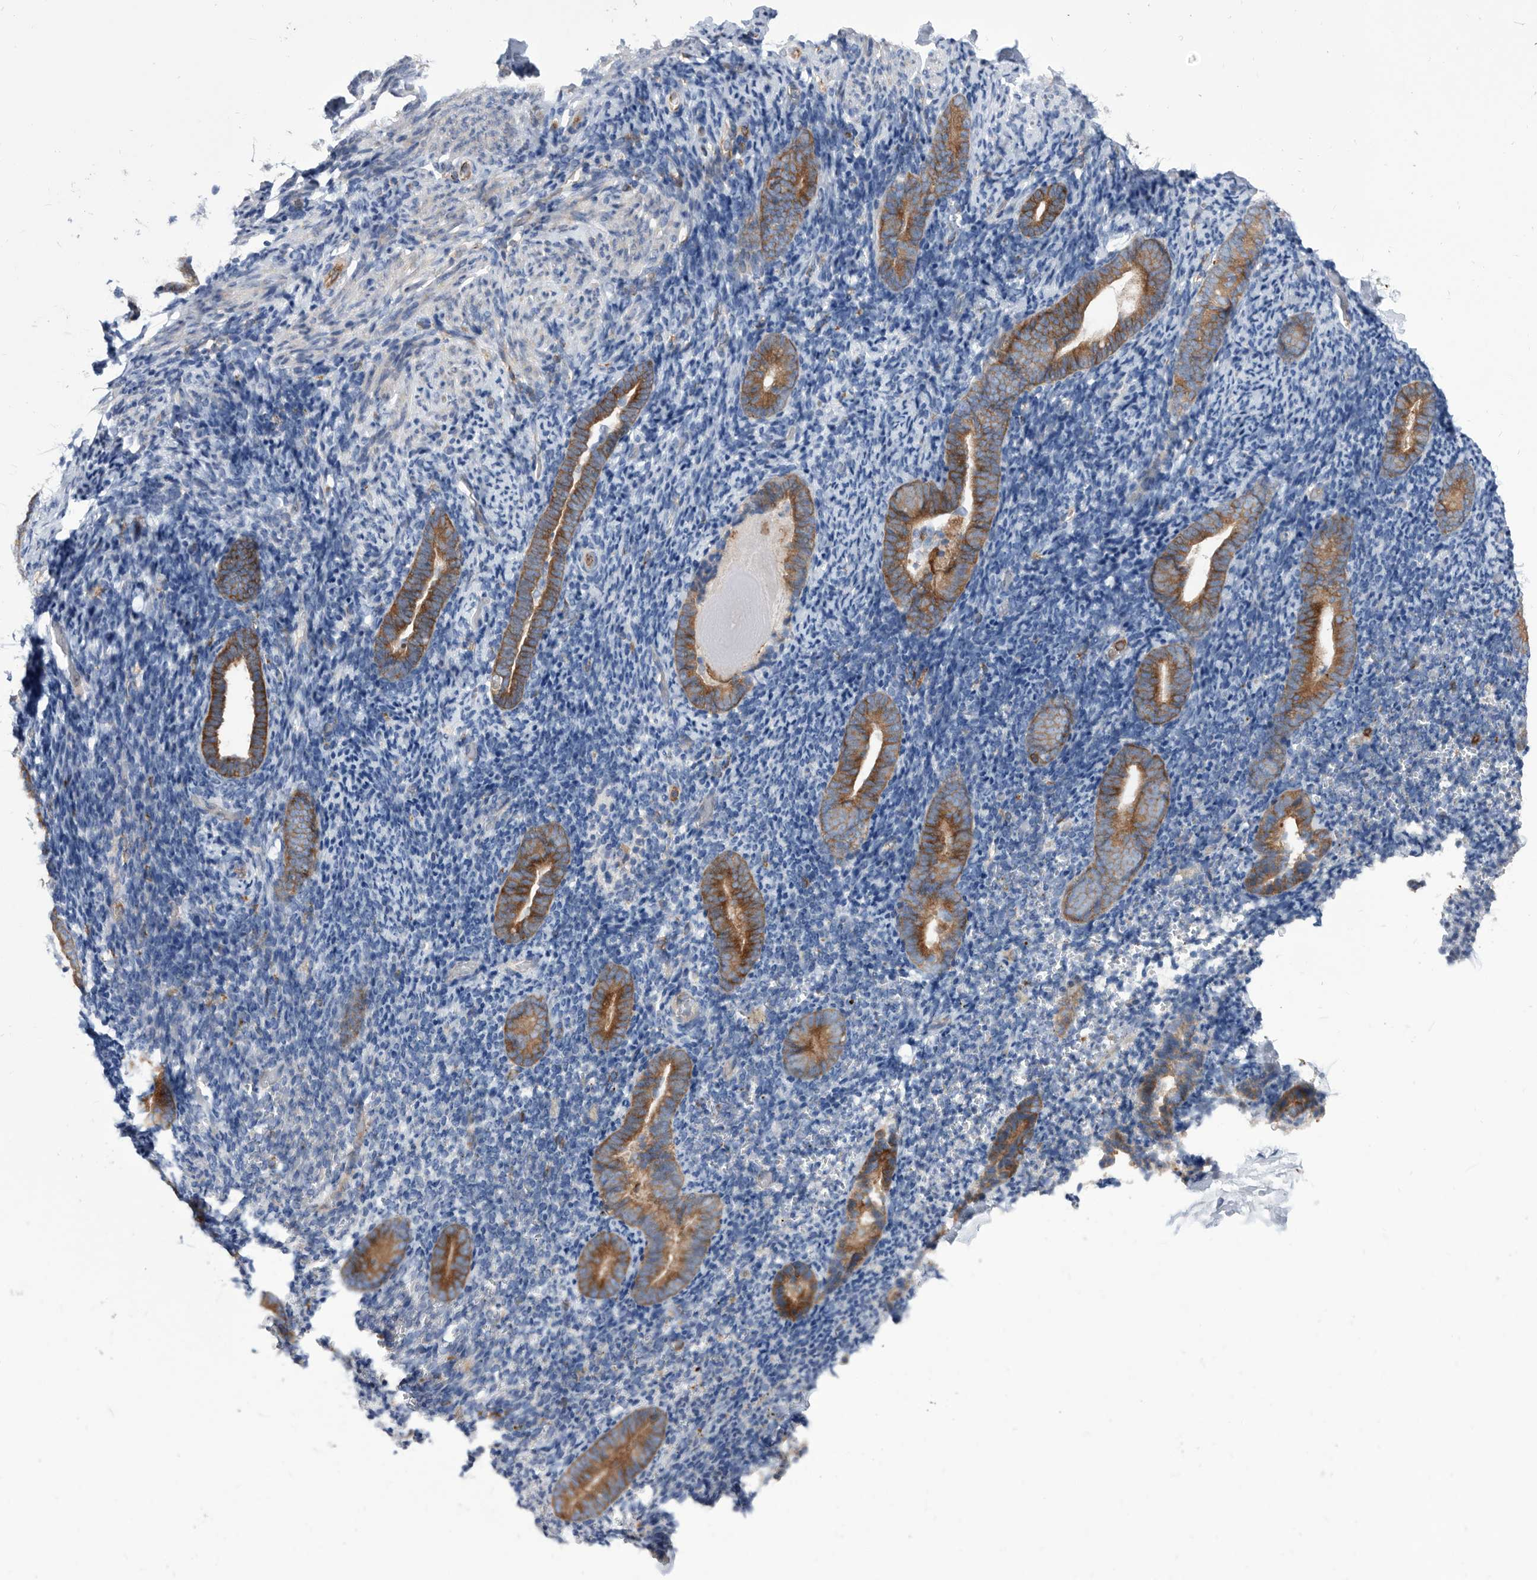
{"staining": {"intensity": "negative", "quantity": "none", "location": "none"}, "tissue": "endometrium", "cell_type": "Cells in endometrial stroma", "image_type": "normal", "snomed": [{"axis": "morphology", "description": "Normal tissue, NOS"}, {"axis": "topography", "description": "Endometrium"}], "caption": "Endometrium stained for a protein using IHC displays no positivity cells in endometrial stroma.", "gene": "SMG7", "patient": {"sex": "female", "age": 51}}